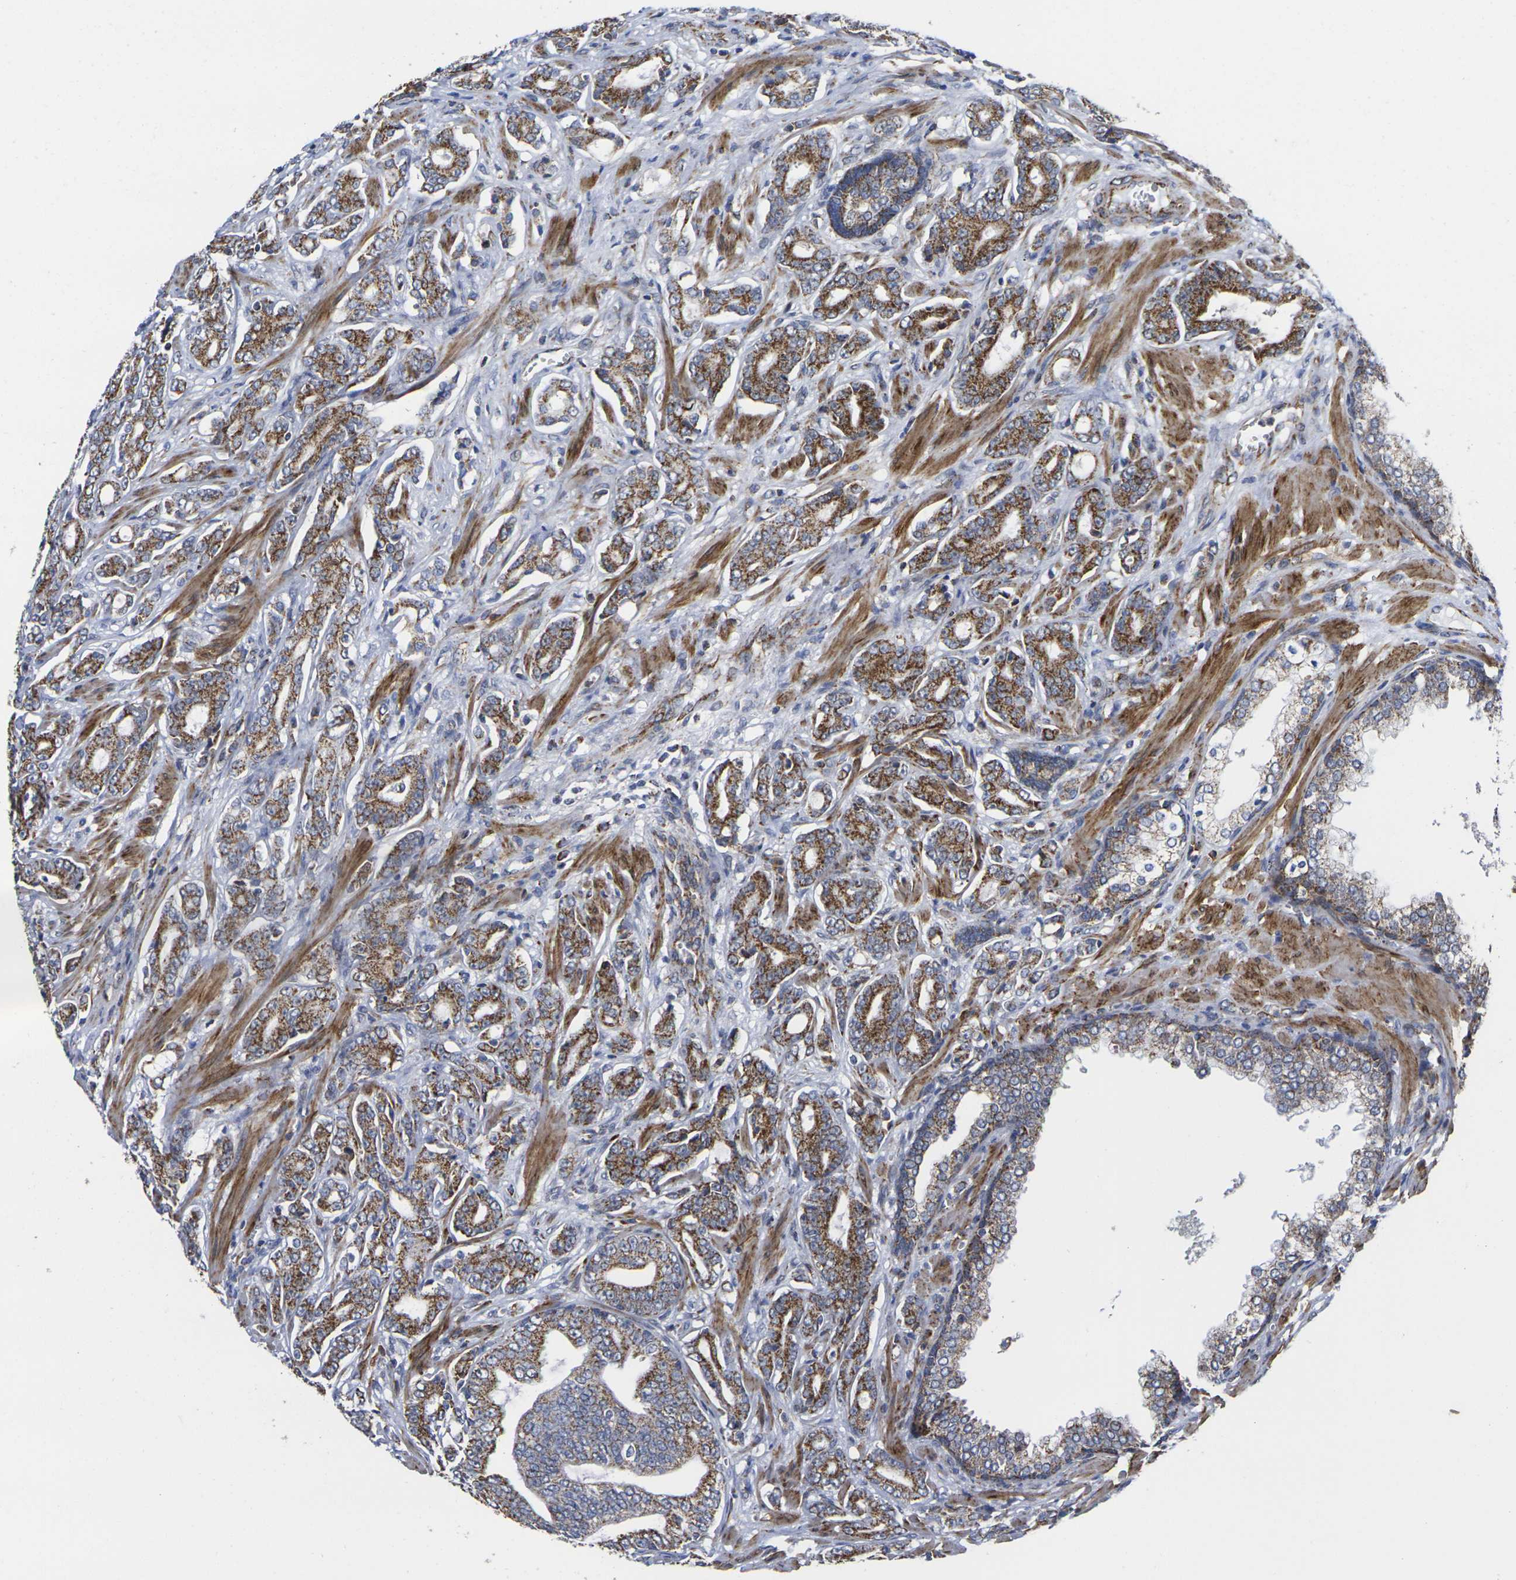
{"staining": {"intensity": "strong", "quantity": ">75%", "location": "cytoplasmic/membranous"}, "tissue": "prostate cancer", "cell_type": "Tumor cells", "image_type": "cancer", "snomed": [{"axis": "morphology", "description": "Adenocarcinoma, Low grade"}, {"axis": "topography", "description": "Prostate"}], "caption": "Strong cytoplasmic/membranous staining is appreciated in about >75% of tumor cells in prostate cancer (adenocarcinoma (low-grade)).", "gene": "P2RY11", "patient": {"sex": "male", "age": 58}}